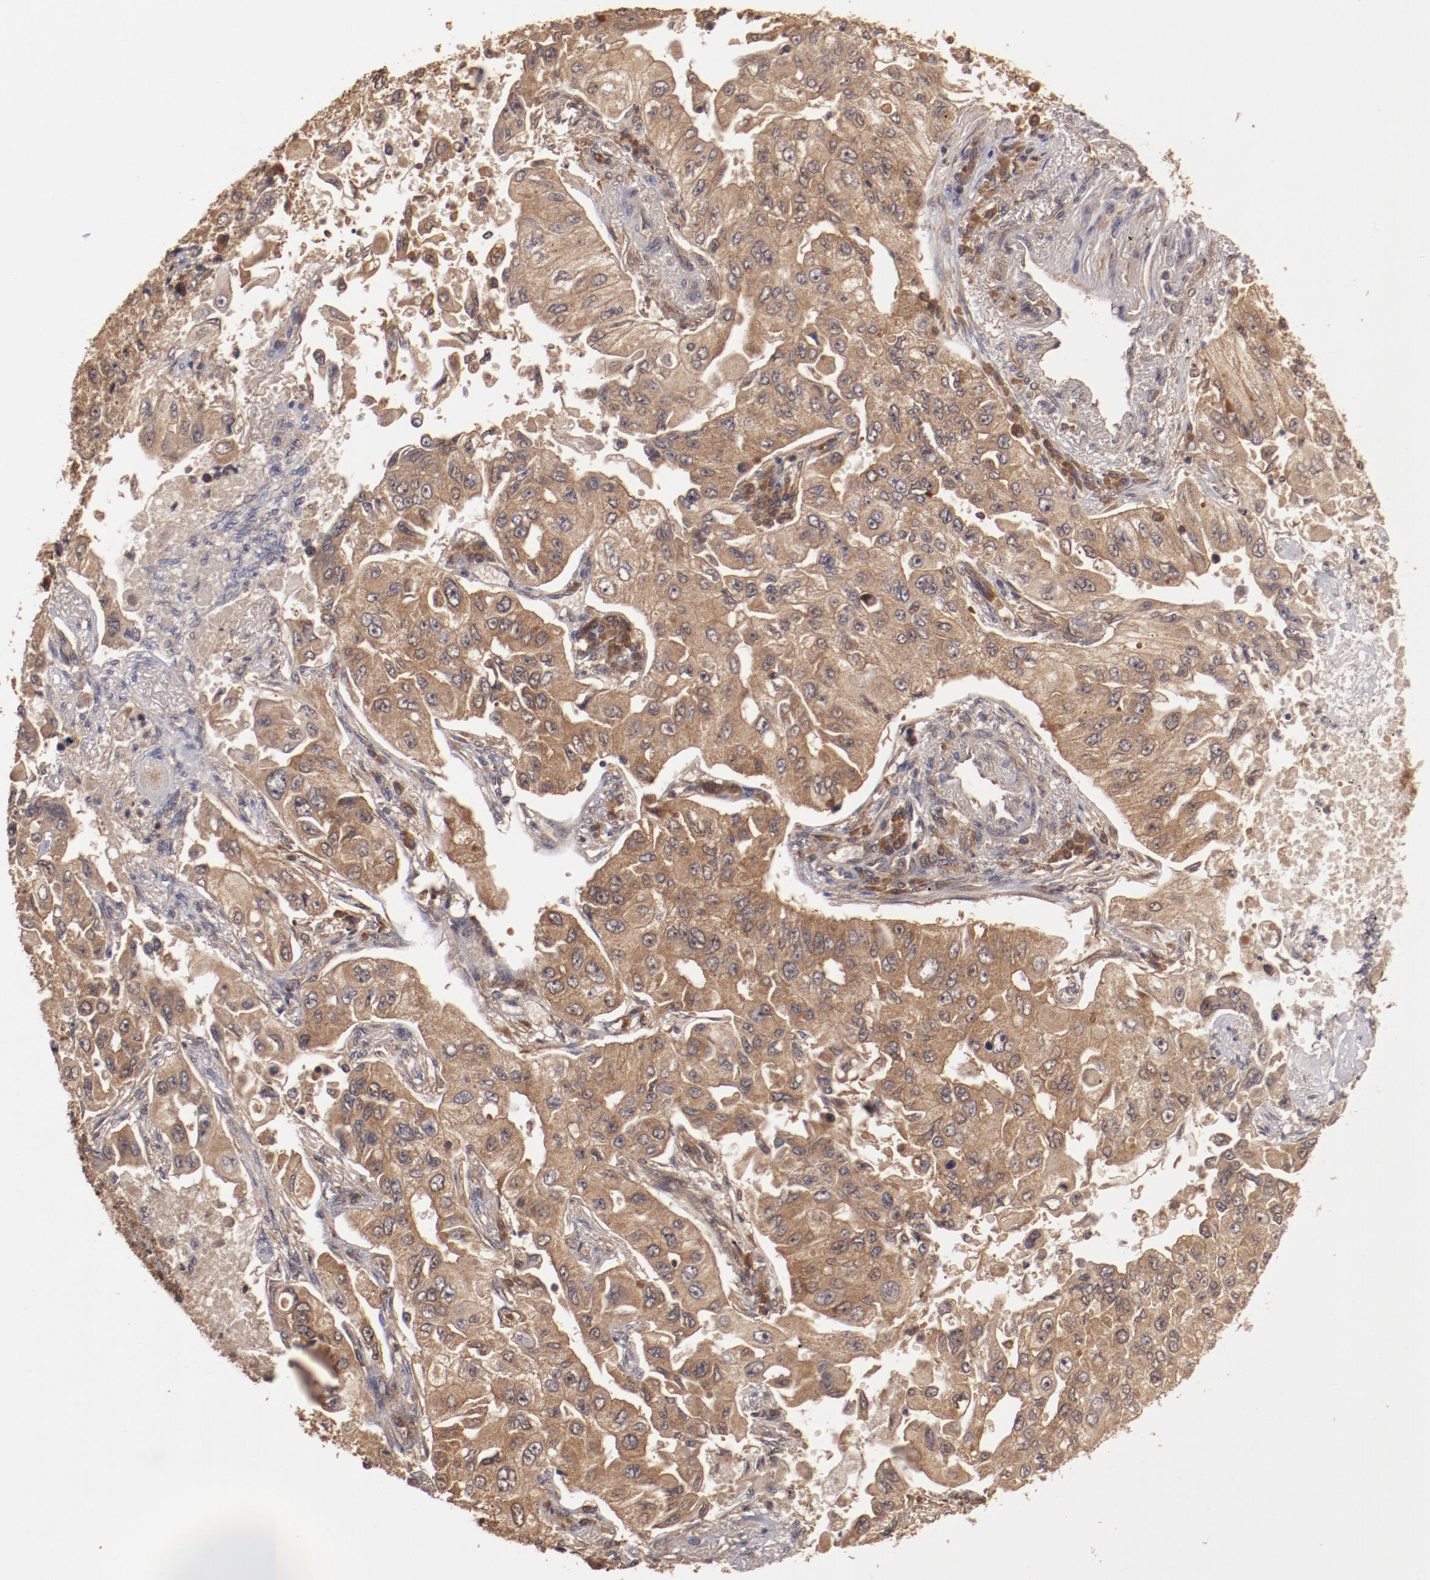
{"staining": {"intensity": "strong", "quantity": ">75%", "location": "cytoplasmic/membranous"}, "tissue": "lung cancer", "cell_type": "Tumor cells", "image_type": "cancer", "snomed": [{"axis": "morphology", "description": "Adenocarcinoma, NOS"}, {"axis": "topography", "description": "Lung"}], "caption": "Adenocarcinoma (lung) was stained to show a protein in brown. There is high levels of strong cytoplasmic/membranous positivity in approximately >75% of tumor cells. The staining was performed using DAB (3,3'-diaminobenzidine) to visualize the protein expression in brown, while the nuclei were stained in blue with hematoxylin (Magnification: 20x).", "gene": "TXNDC16", "patient": {"sex": "male", "age": 84}}